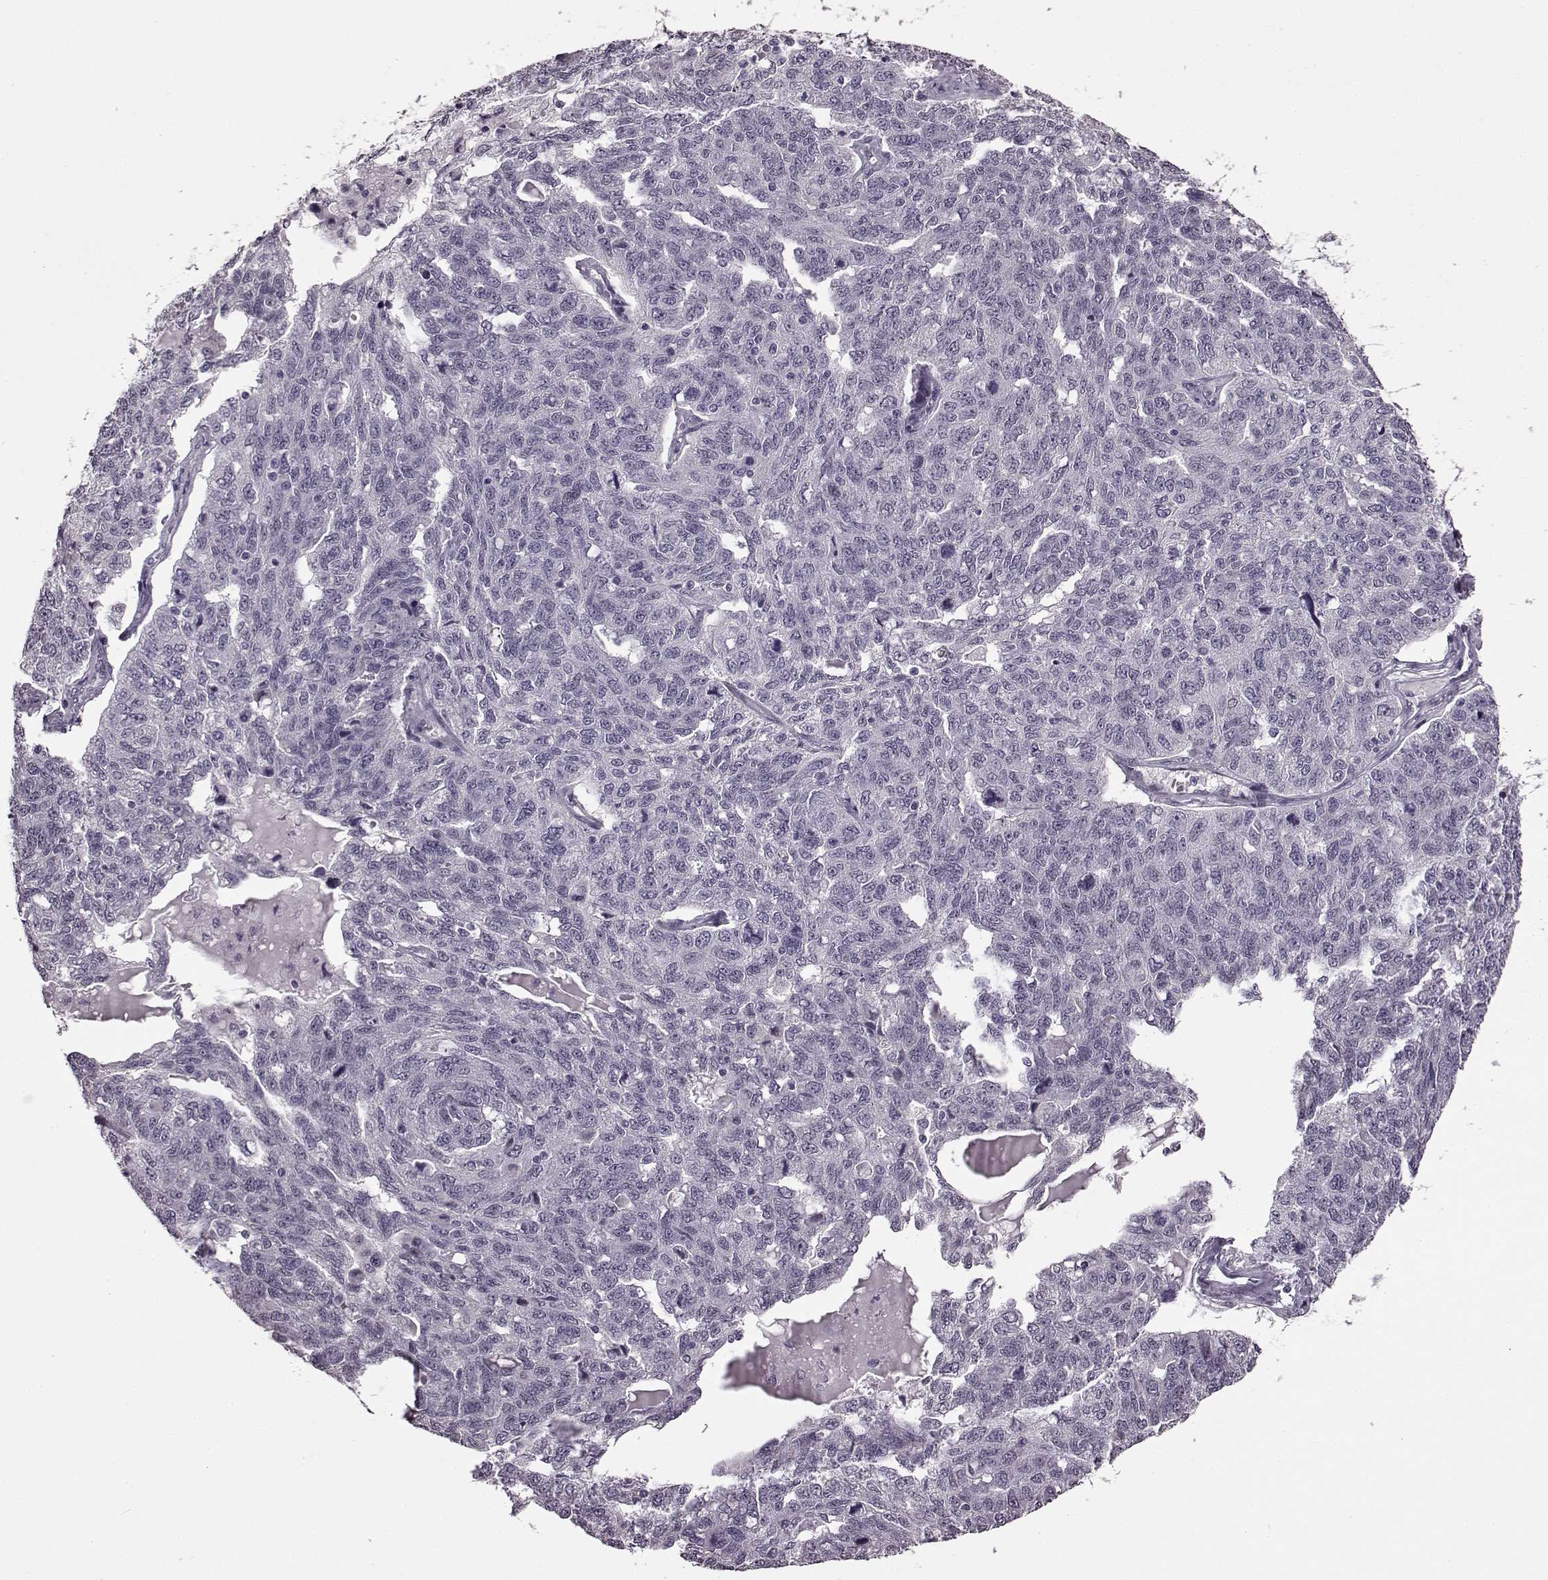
{"staining": {"intensity": "negative", "quantity": "none", "location": "none"}, "tissue": "ovarian cancer", "cell_type": "Tumor cells", "image_type": "cancer", "snomed": [{"axis": "morphology", "description": "Cystadenocarcinoma, serous, NOS"}, {"axis": "topography", "description": "Ovary"}], "caption": "The IHC histopathology image has no significant expression in tumor cells of ovarian cancer tissue.", "gene": "STX1B", "patient": {"sex": "female", "age": 71}}